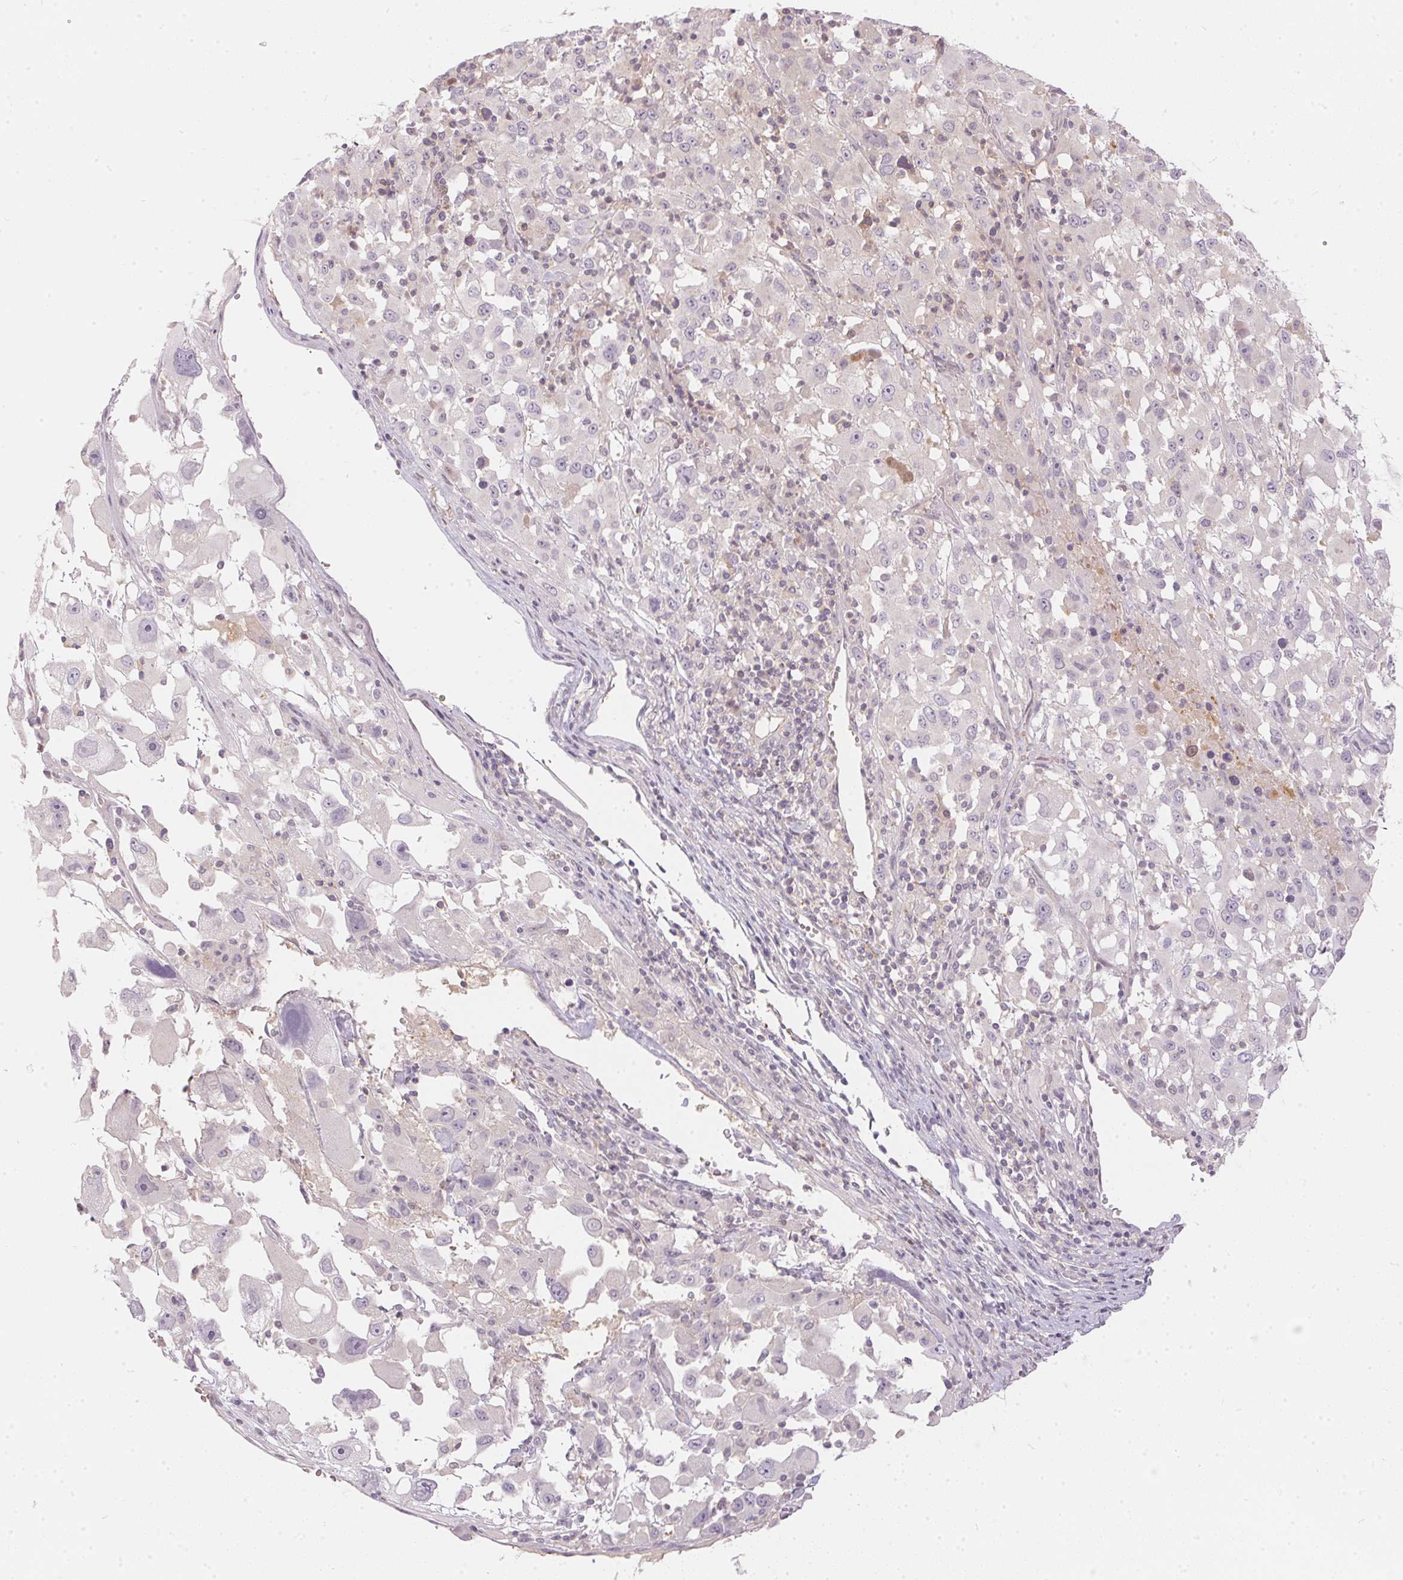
{"staining": {"intensity": "negative", "quantity": "none", "location": "none"}, "tissue": "melanoma", "cell_type": "Tumor cells", "image_type": "cancer", "snomed": [{"axis": "morphology", "description": "Malignant melanoma, Metastatic site"}, {"axis": "topography", "description": "Soft tissue"}], "caption": "The micrograph shows no significant positivity in tumor cells of melanoma.", "gene": "BLMH", "patient": {"sex": "male", "age": 50}}